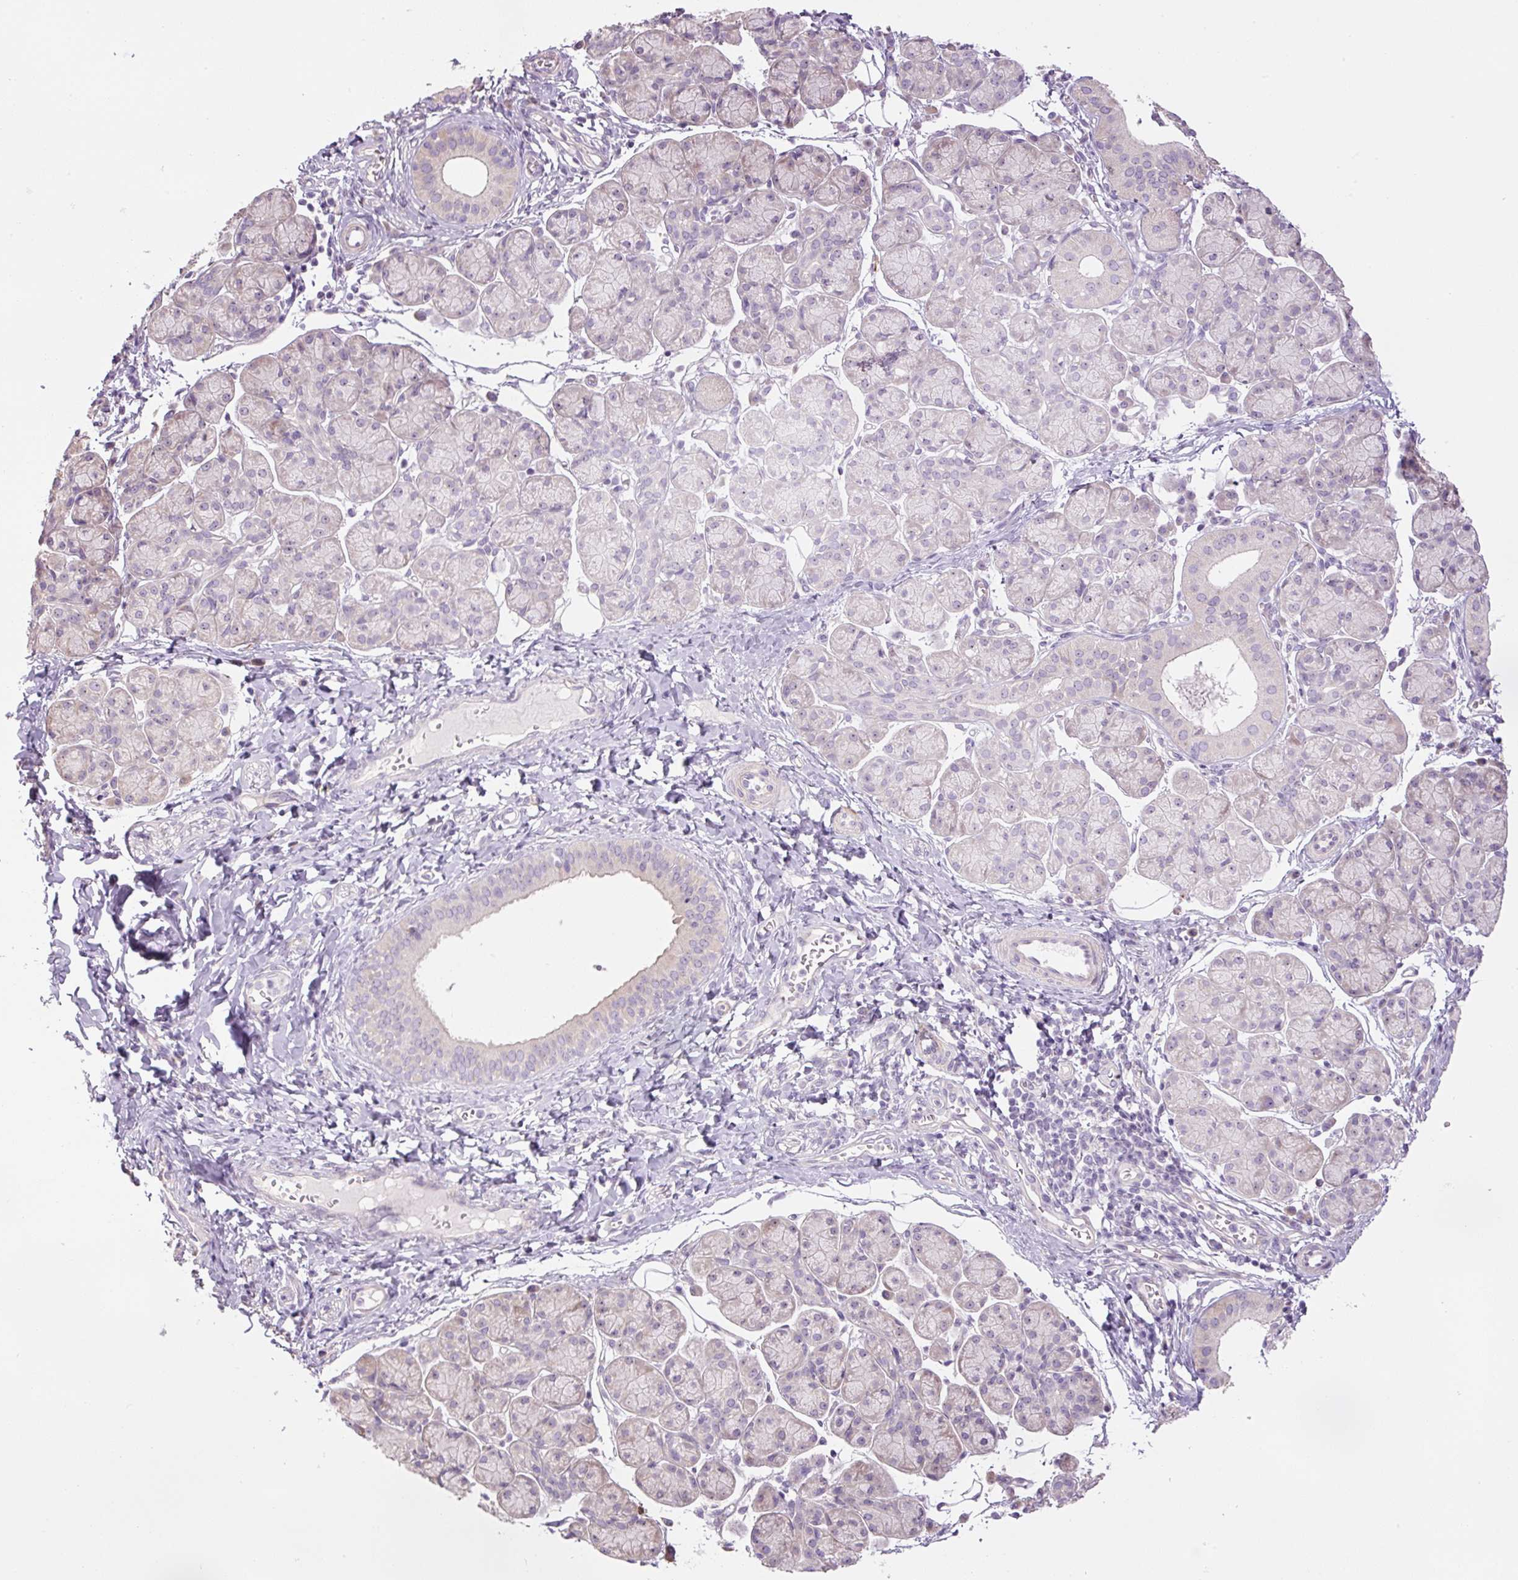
{"staining": {"intensity": "negative", "quantity": "none", "location": "none"}, "tissue": "salivary gland", "cell_type": "Glandular cells", "image_type": "normal", "snomed": [{"axis": "morphology", "description": "Normal tissue, NOS"}, {"axis": "morphology", "description": "Inflammation, NOS"}, {"axis": "topography", "description": "Lymph node"}, {"axis": "topography", "description": "Salivary gland"}], "caption": "High power microscopy image of an immunohistochemistry (IHC) image of normal salivary gland, revealing no significant staining in glandular cells.", "gene": "TMEM151B", "patient": {"sex": "male", "age": 3}}